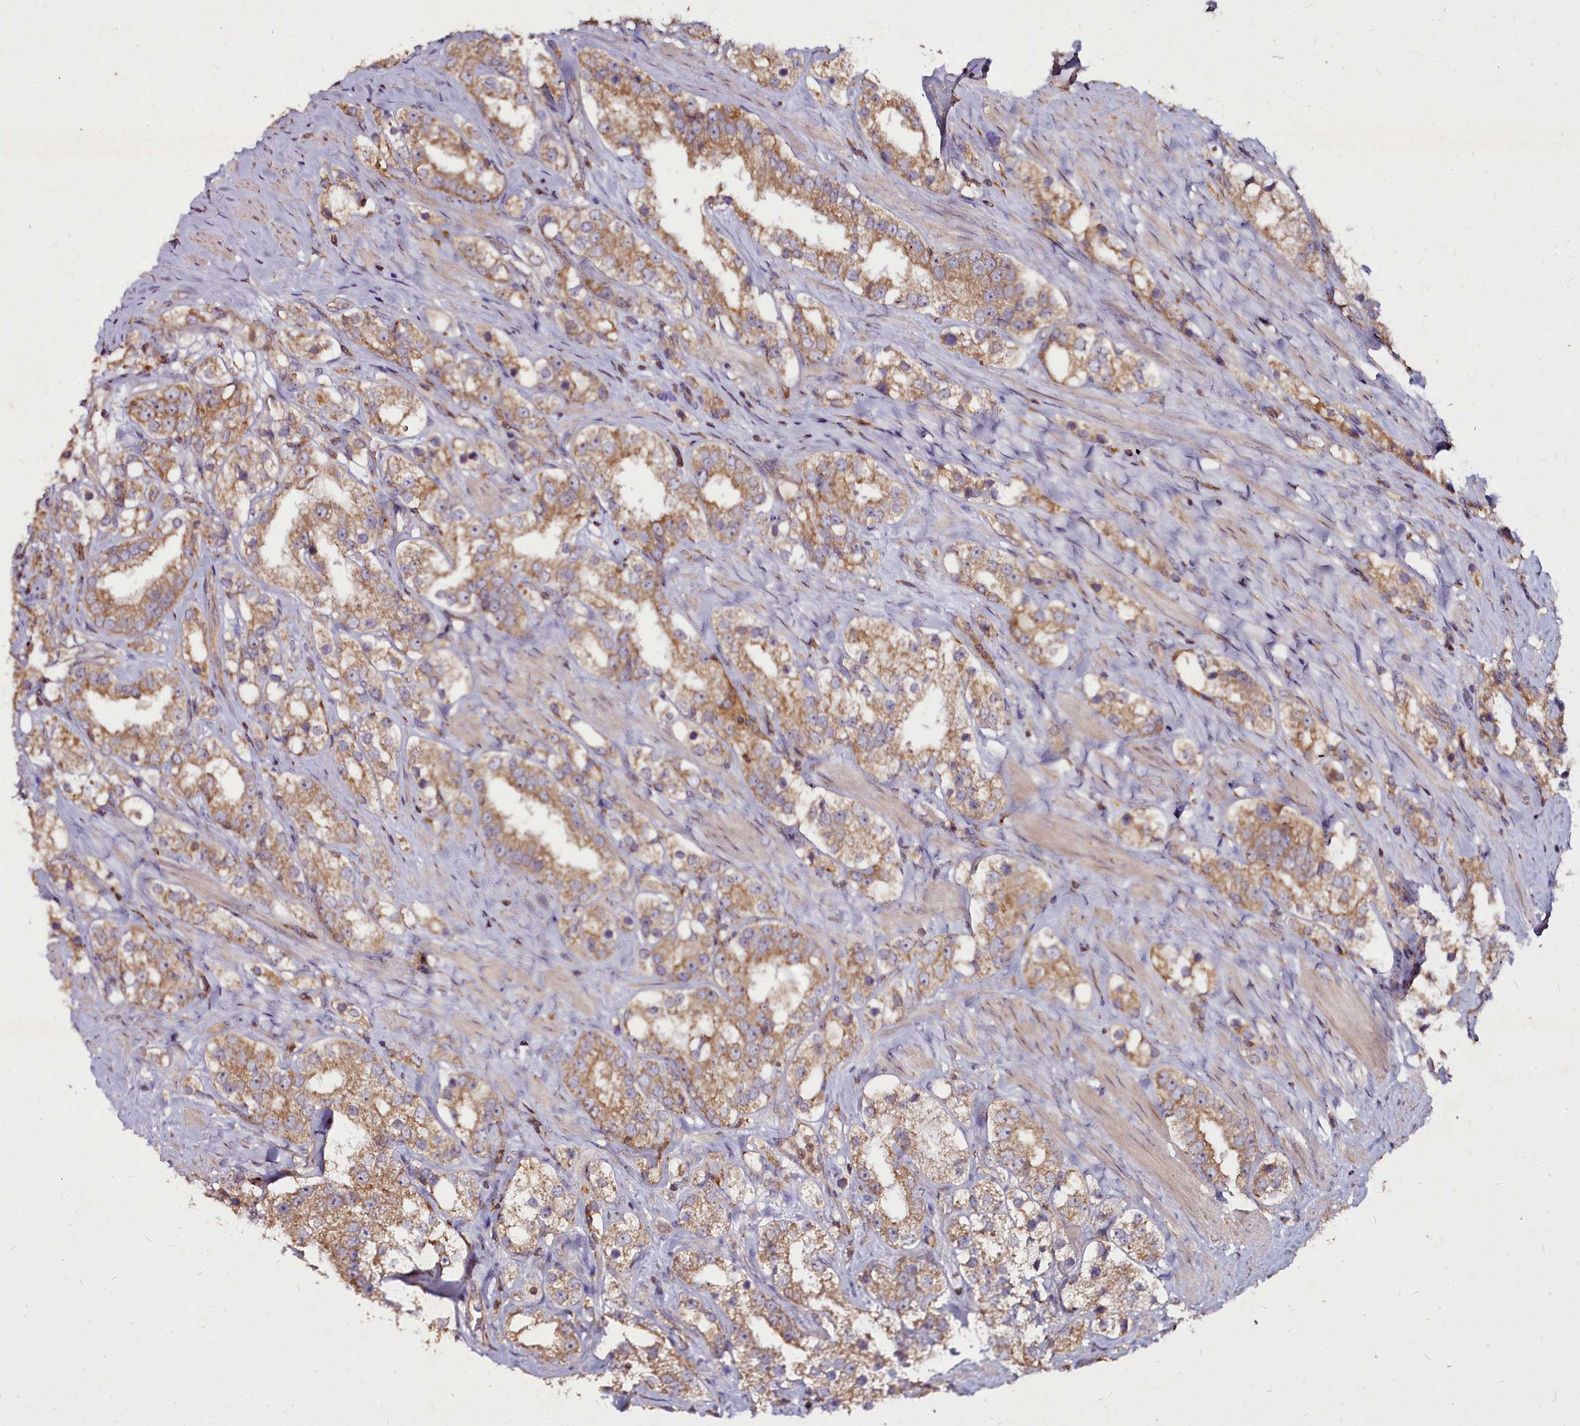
{"staining": {"intensity": "moderate", "quantity": ">75%", "location": "cytoplasmic/membranous"}, "tissue": "prostate cancer", "cell_type": "Tumor cells", "image_type": "cancer", "snomed": [{"axis": "morphology", "description": "Adenocarcinoma, NOS"}, {"axis": "topography", "description": "Prostate"}], "caption": "Protein expression by immunohistochemistry (IHC) shows moderate cytoplasmic/membranous expression in approximately >75% of tumor cells in prostate adenocarcinoma. The staining is performed using DAB (3,3'-diaminobenzidine) brown chromogen to label protein expression. The nuclei are counter-stained blue using hematoxylin.", "gene": "NCKAP1L", "patient": {"sex": "male", "age": 79}}